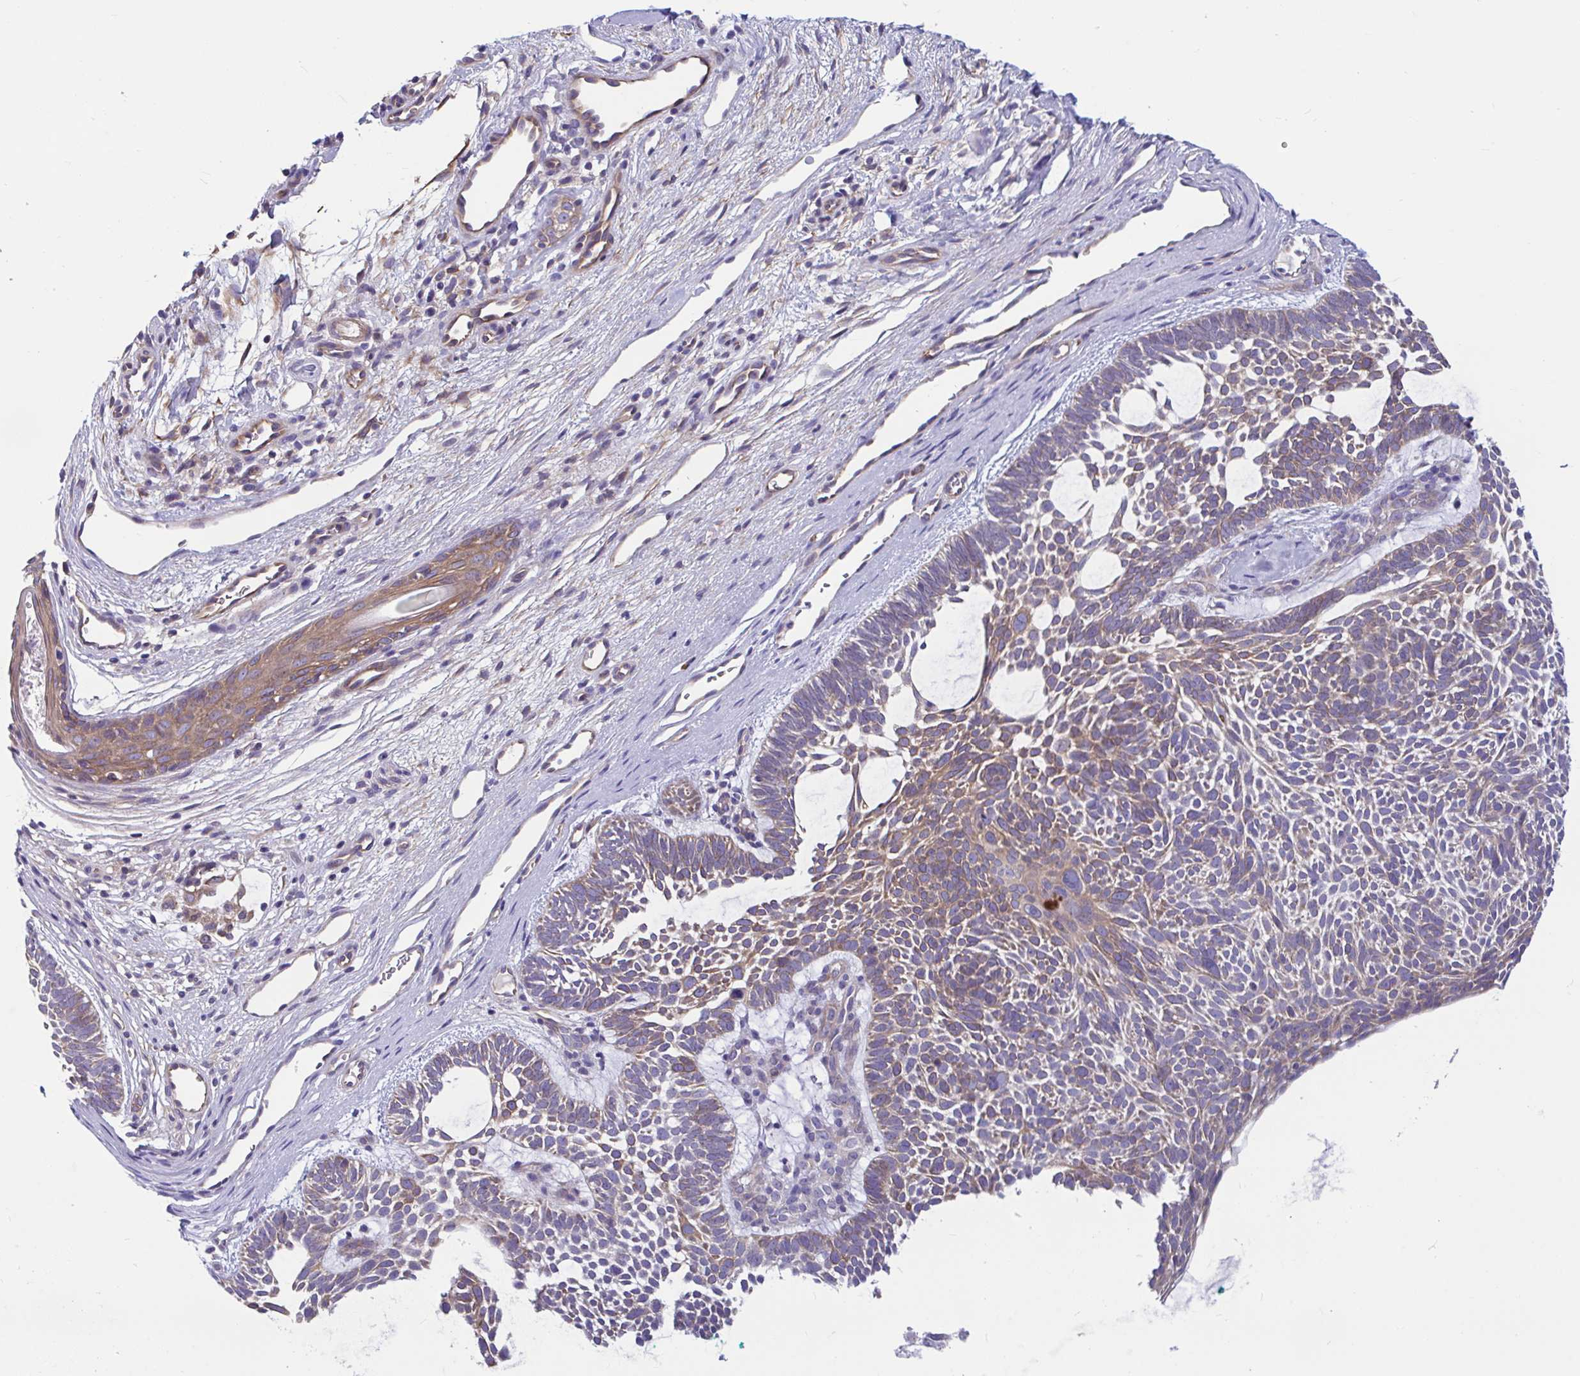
{"staining": {"intensity": "weak", "quantity": "25%-75%", "location": "cytoplasmic/membranous"}, "tissue": "skin cancer", "cell_type": "Tumor cells", "image_type": "cancer", "snomed": [{"axis": "morphology", "description": "Basal cell carcinoma"}, {"axis": "topography", "description": "Skin"}, {"axis": "topography", "description": "Skin of face"}], "caption": "Brown immunohistochemical staining in human skin cancer (basal cell carcinoma) reveals weak cytoplasmic/membranous expression in approximately 25%-75% of tumor cells.", "gene": "WBP1", "patient": {"sex": "male", "age": 83}}